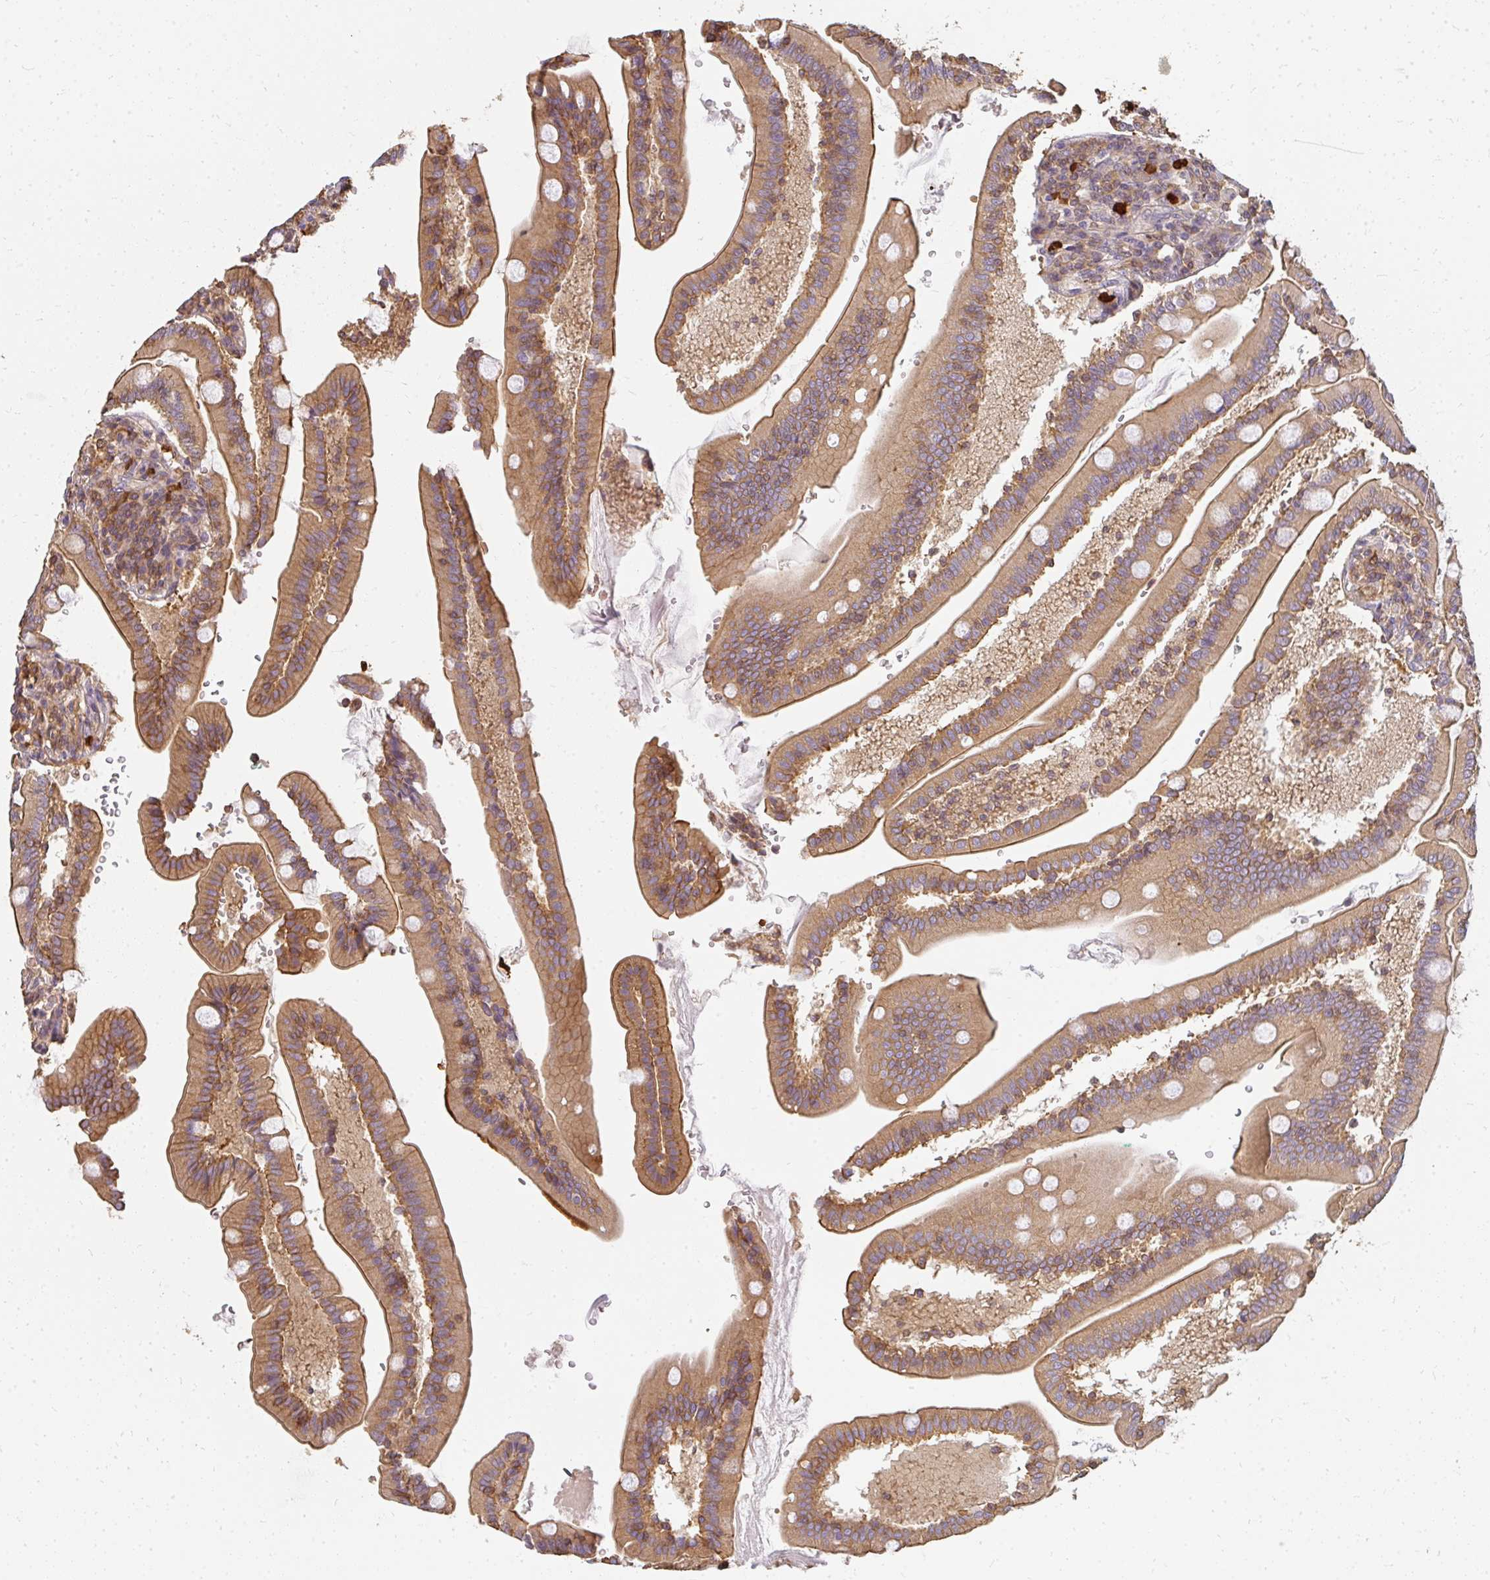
{"staining": {"intensity": "moderate", "quantity": ">75%", "location": "cytoplasmic/membranous"}, "tissue": "duodenum", "cell_type": "Glandular cells", "image_type": "normal", "snomed": [{"axis": "morphology", "description": "Normal tissue, NOS"}, {"axis": "topography", "description": "Duodenum"}], "caption": "This image demonstrates immunohistochemistry (IHC) staining of normal human duodenum, with medium moderate cytoplasmic/membranous staining in approximately >75% of glandular cells.", "gene": "CNTRL", "patient": {"sex": "female", "age": 67}}